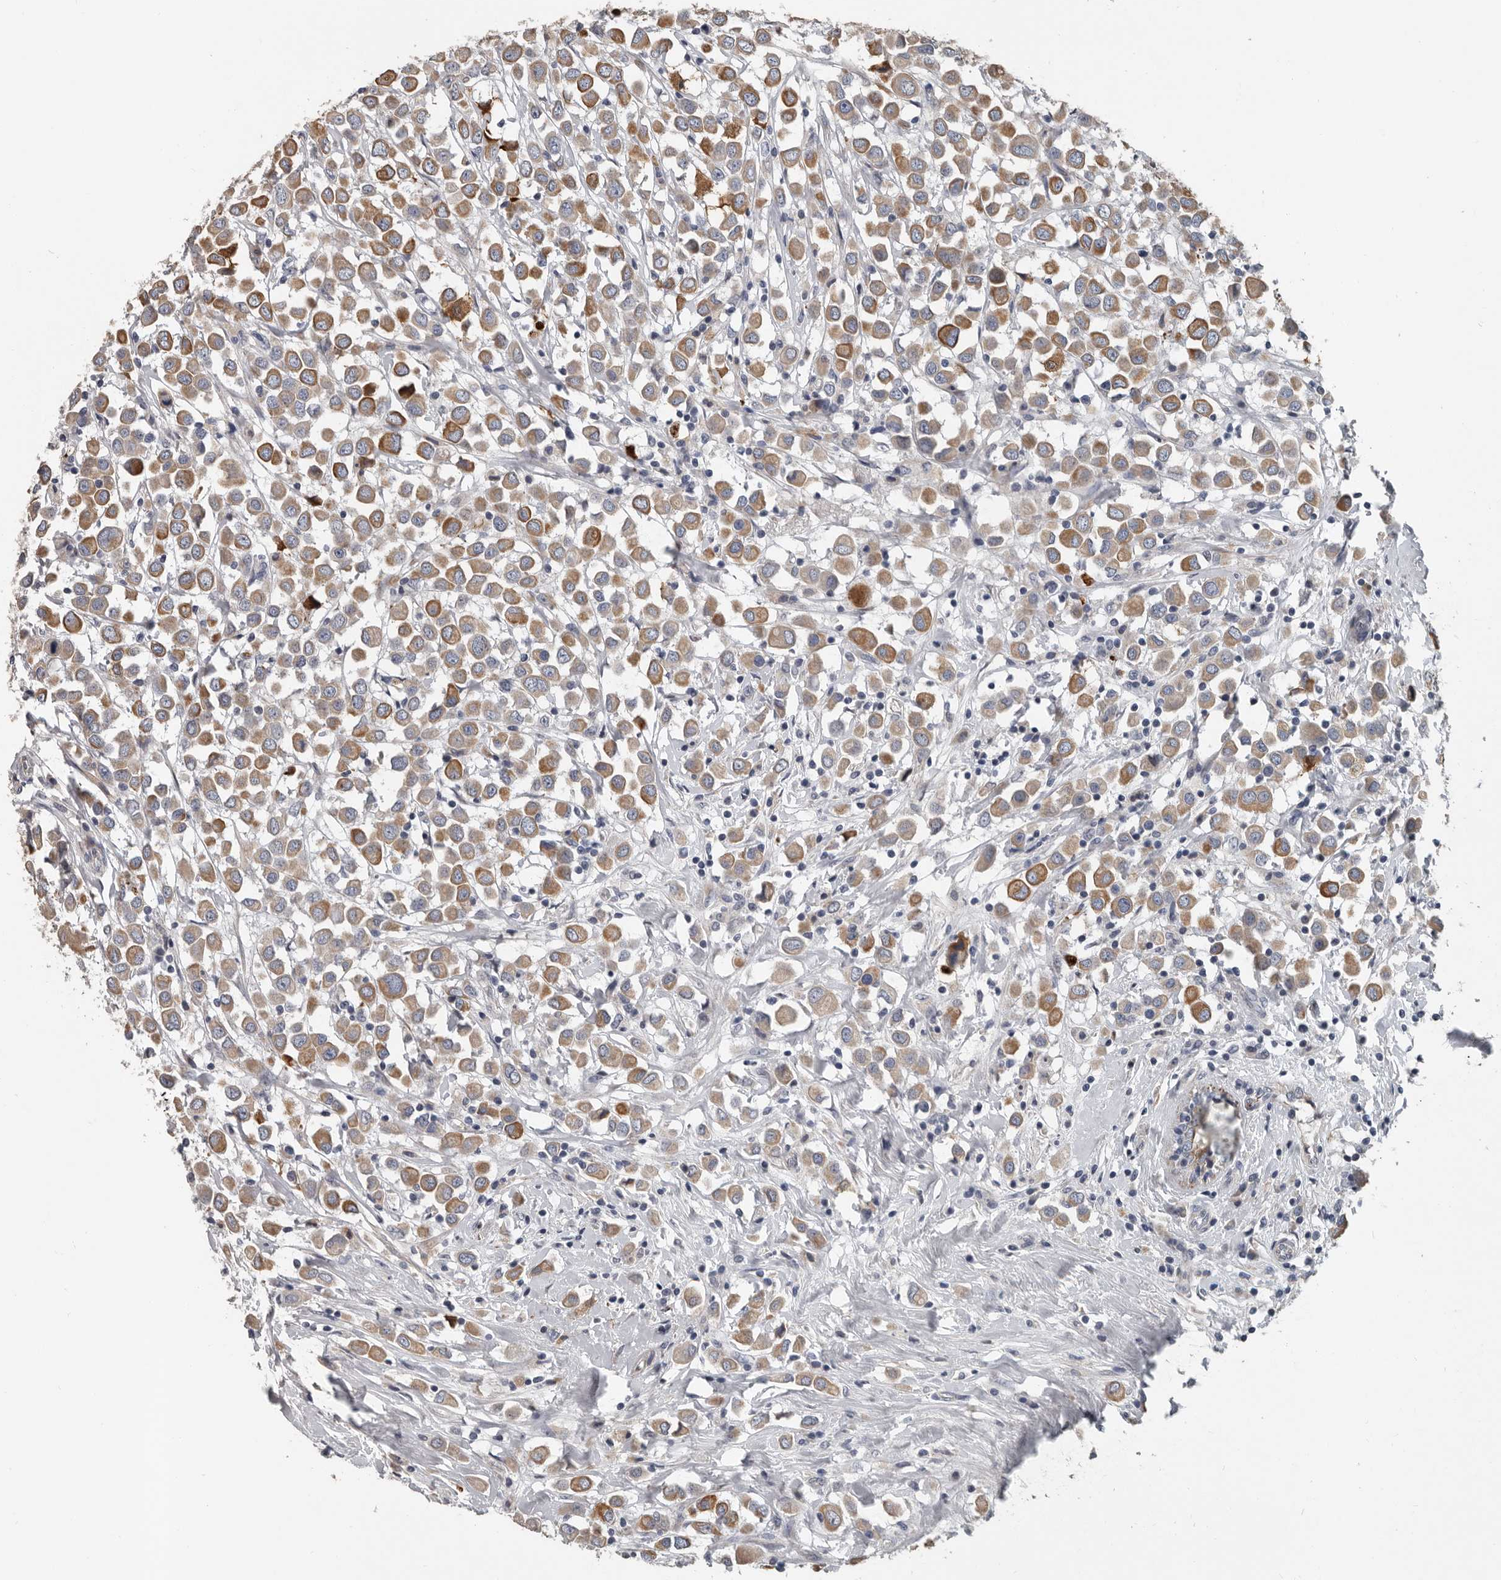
{"staining": {"intensity": "moderate", "quantity": ">75%", "location": "cytoplasmic/membranous"}, "tissue": "breast cancer", "cell_type": "Tumor cells", "image_type": "cancer", "snomed": [{"axis": "morphology", "description": "Duct carcinoma"}, {"axis": "topography", "description": "Breast"}], "caption": "Breast cancer stained for a protein reveals moderate cytoplasmic/membranous positivity in tumor cells.", "gene": "DPY19L4", "patient": {"sex": "female", "age": 61}}